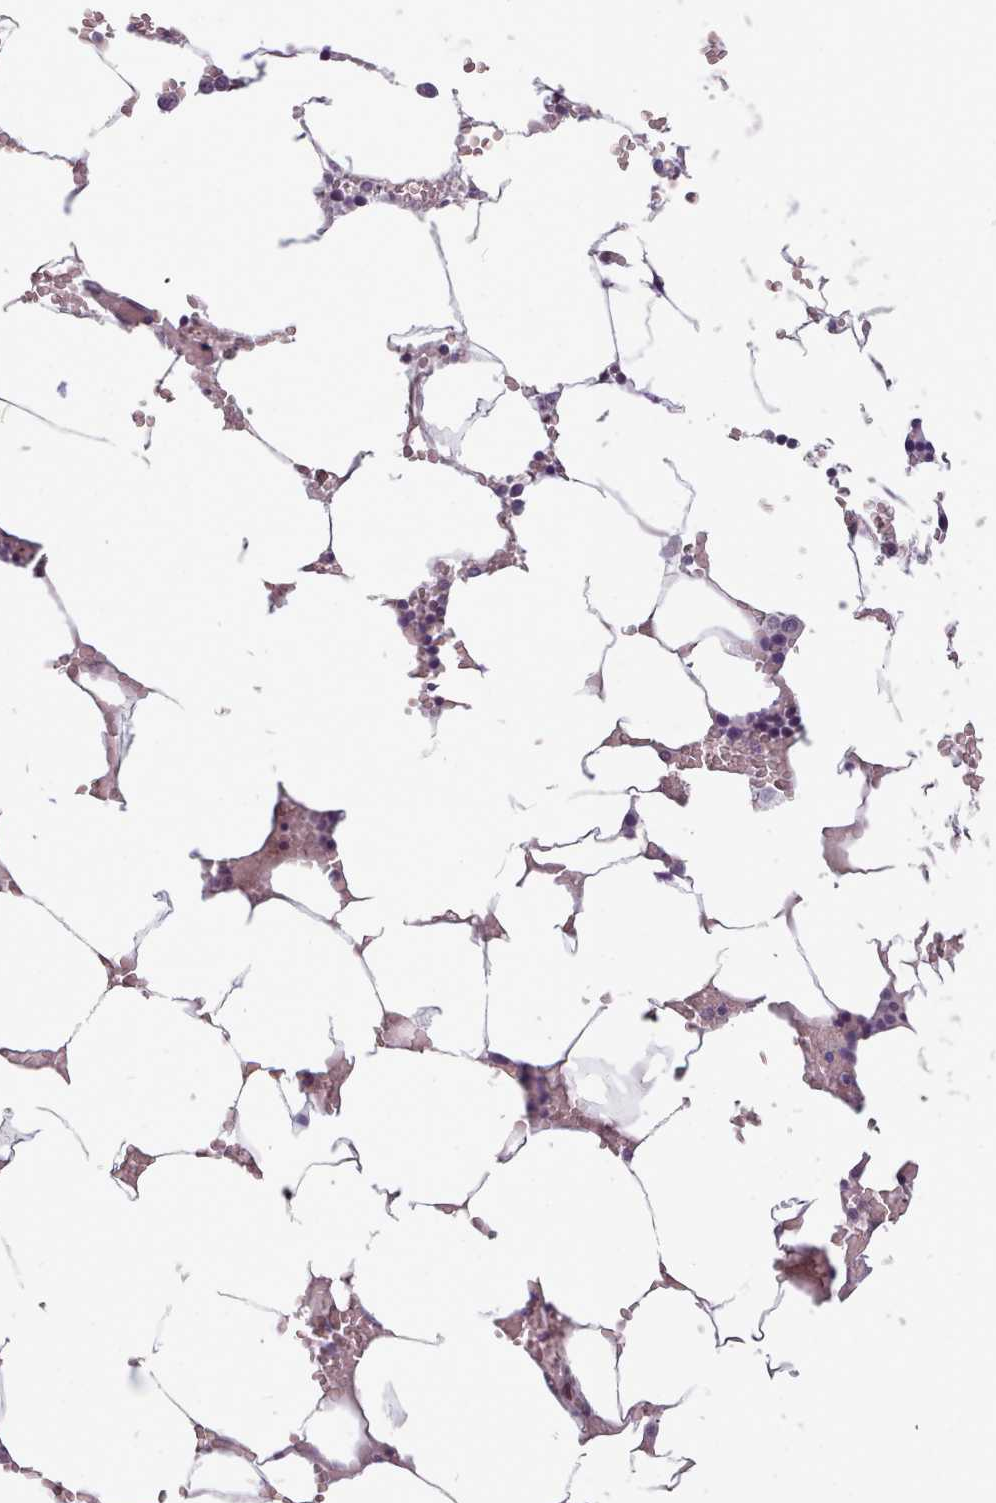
{"staining": {"intensity": "negative", "quantity": "none", "location": "none"}, "tissue": "bone marrow", "cell_type": "Hematopoietic cells", "image_type": "normal", "snomed": [{"axis": "morphology", "description": "Normal tissue, NOS"}, {"axis": "topography", "description": "Bone marrow"}], "caption": "Immunohistochemistry photomicrograph of benign bone marrow stained for a protein (brown), which shows no expression in hematopoietic cells.", "gene": "PBX4", "patient": {"sex": "male", "age": 70}}